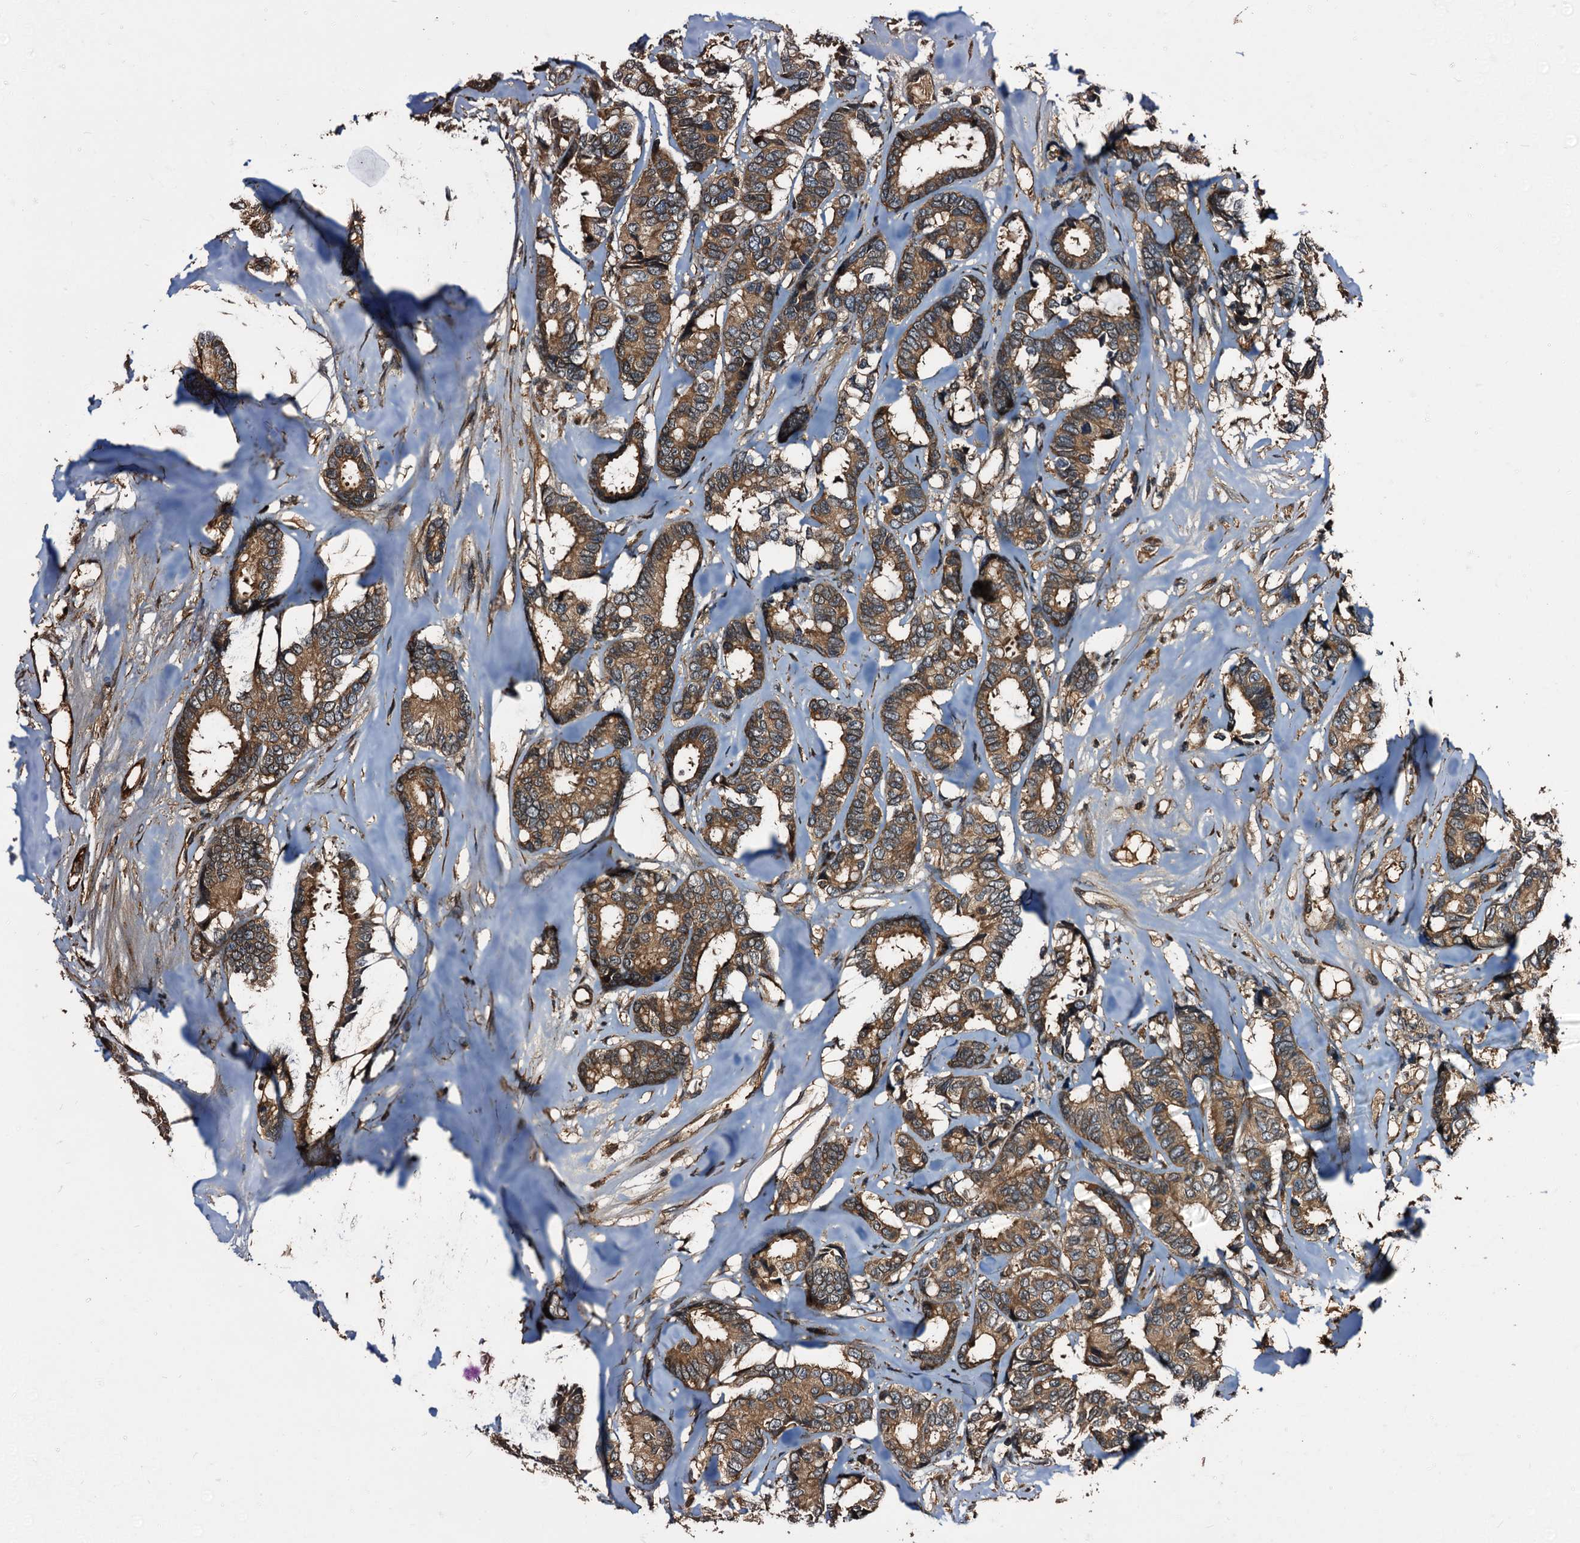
{"staining": {"intensity": "moderate", "quantity": ">75%", "location": "cytoplasmic/membranous"}, "tissue": "breast cancer", "cell_type": "Tumor cells", "image_type": "cancer", "snomed": [{"axis": "morphology", "description": "Duct carcinoma"}, {"axis": "topography", "description": "Breast"}], "caption": "Human invasive ductal carcinoma (breast) stained for a protein (brown) displays moderate cytoplasmic/membranous positive positivity in approximately >75% of tumor cells.", "gene": "PEX5", "patient": {"sex": "female", "age": 87}}